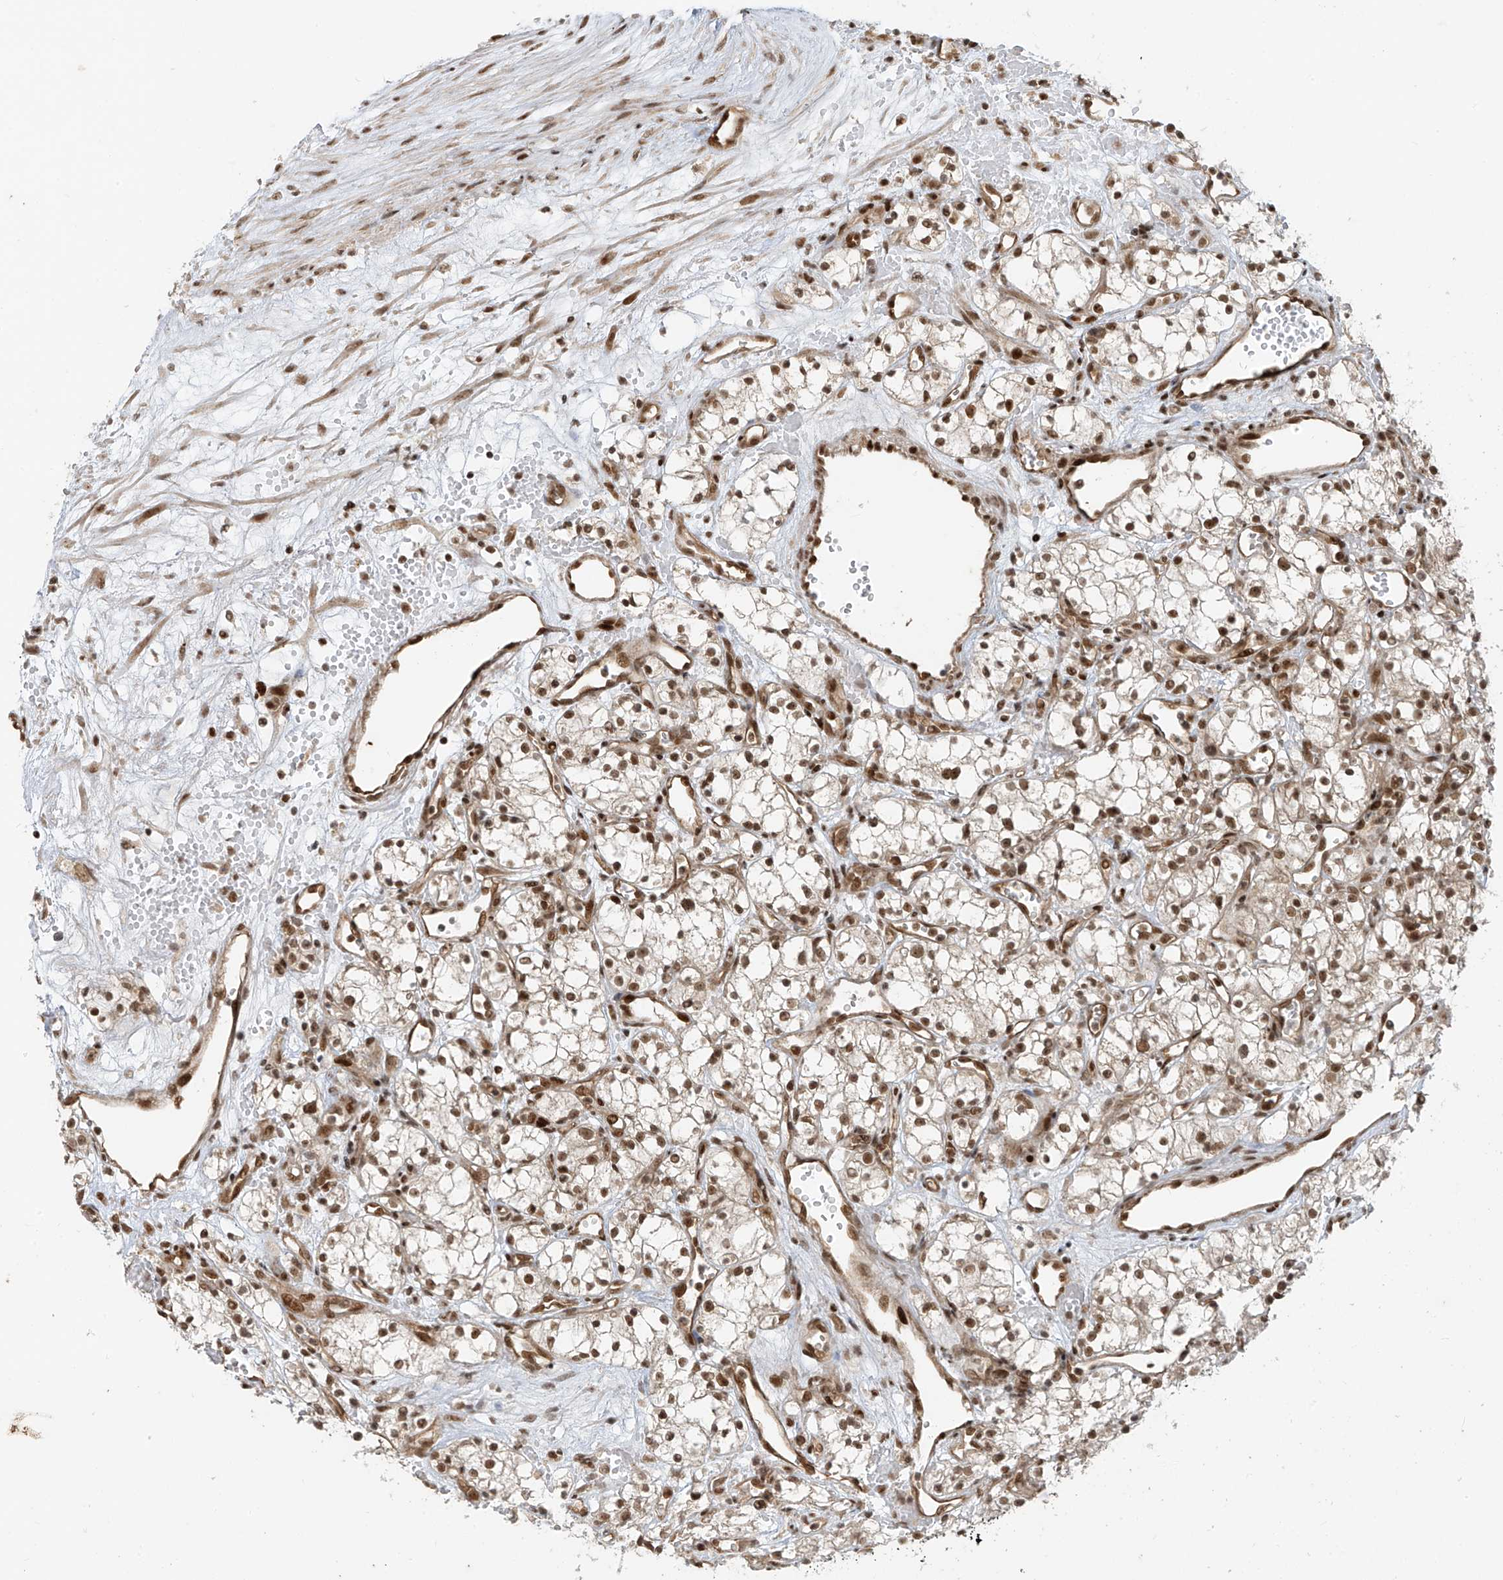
{"staining": {"intensity": "moderate", "quantity": ">75%", "location": "nuclear"}, "tissue": "renal cancer", "cell_type": "Tumor cells", "image_type": "cancer", "snomed": [{"axis": "morphology", "description": "Adenocarcinoma, NOS"}, {"axis": "topography", "description": "Kidney"}], "caption": "Immunohistochemistry photomicrograph of neoplastic tissue: renal adenocarcinoma stained using immunohistochemistry (IHC) demonstrates medium levels of moderate protein expression localized specifically in the nuclear of tumor cells, appearing as a nuclear brown color.", "gene": "ARHGEF3", "patient": {"sex": "male", "age": 59}}